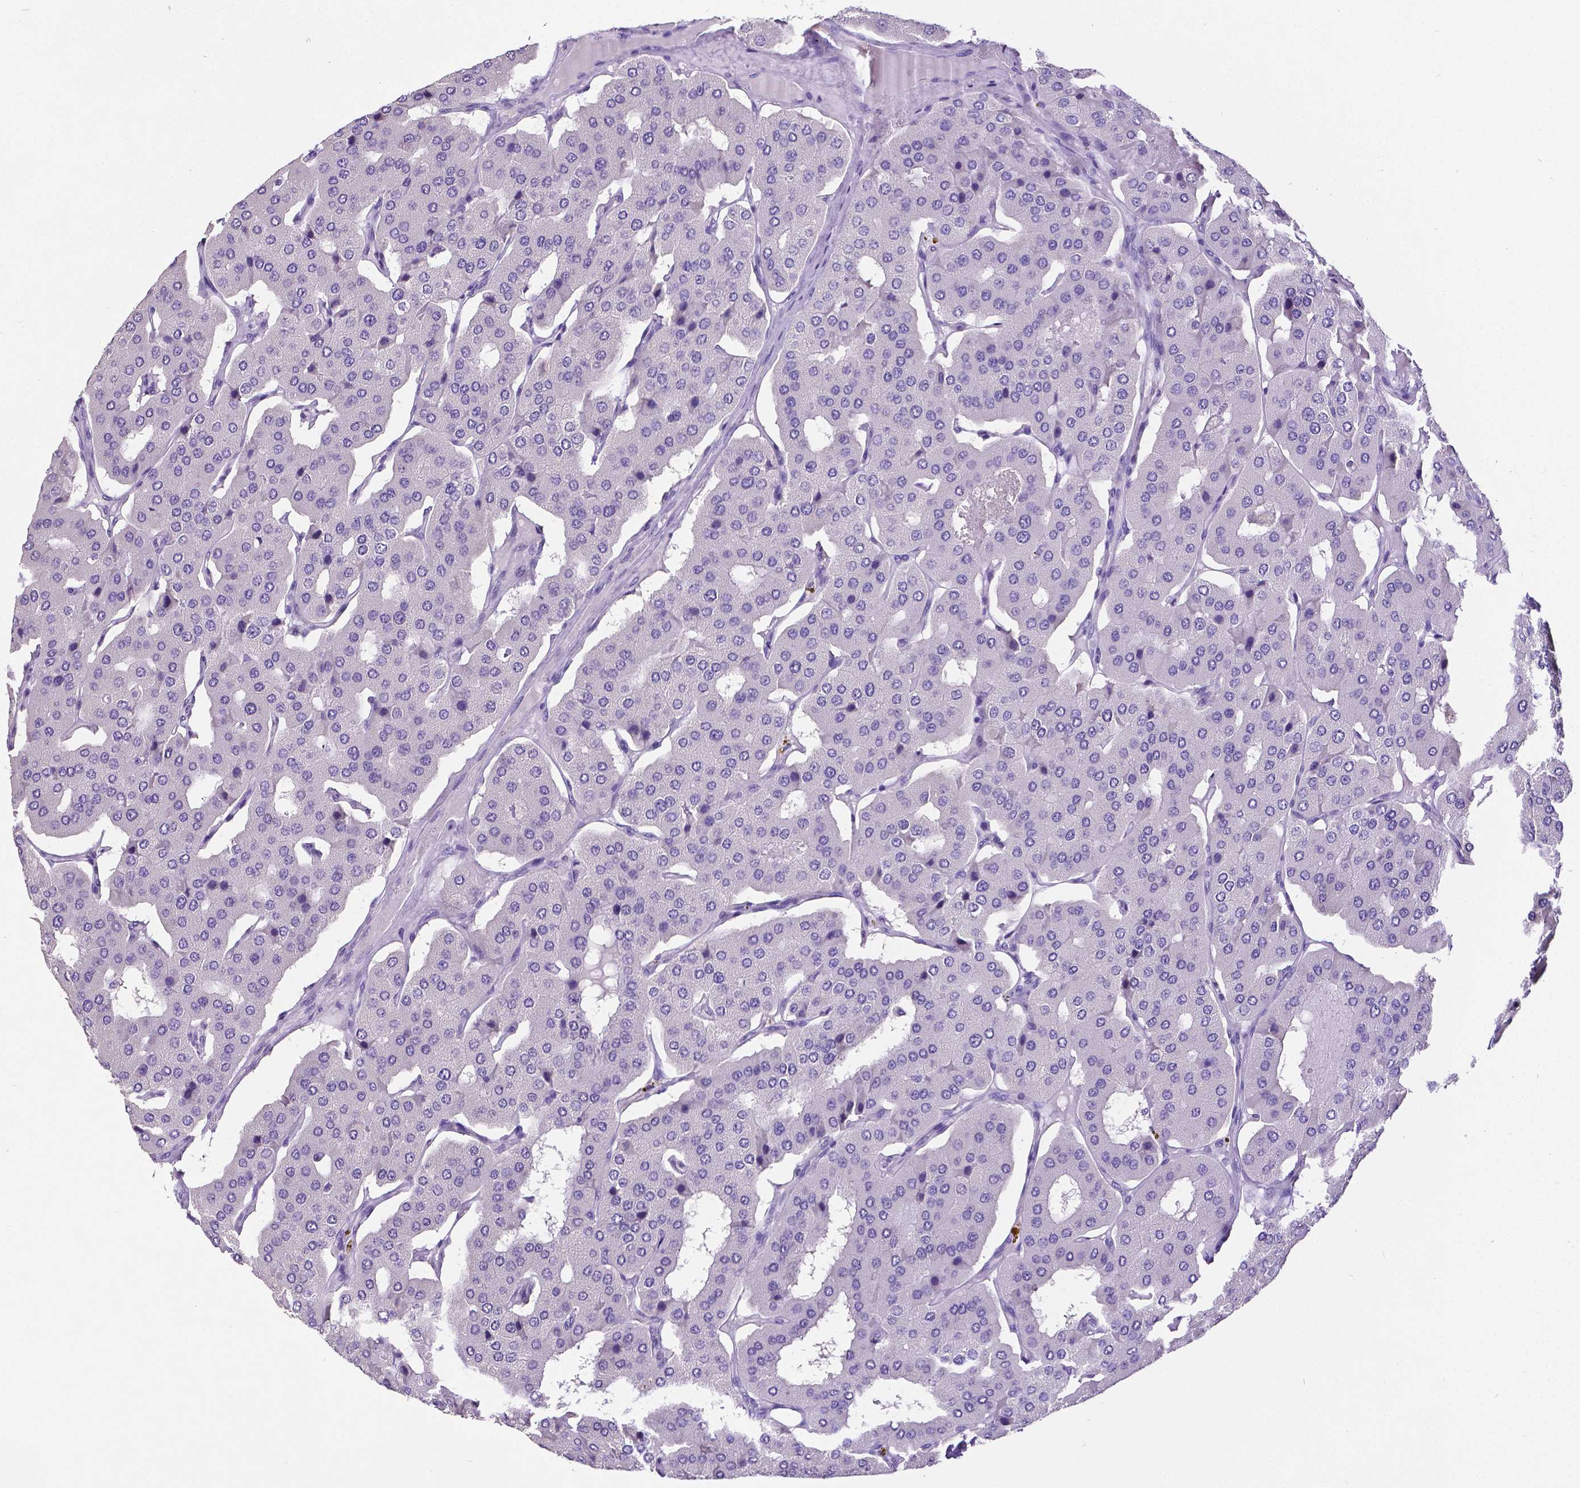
{"staining": {"intensity": "negative", "quantity": "none", "location": "none"}, "tissue": "parathyroid gland", "cell_type": "Glandular cells", "image_type": "normal", "snomed": [{"axis": "morphology", "description": "Normal tissue, NOS"}, {"axis": "morphology", "description": "Adenoma, NOS"}, {"axis": "topography", "description": "Parathyroid gland"}], "caption": "IHC histopathology image of normal human parathyroid gland stained for a protein (brown), which shows no staining in glandular cells. (Stains: DAB (3,3'-diaminobenzidine) immunohistochemistry (IHC) with hematoxylin counter stain, Microscopy: brightfield microscopy at high magnification).", "gene": "SATB2", "patient": {"sex": "female", "age": 86}}